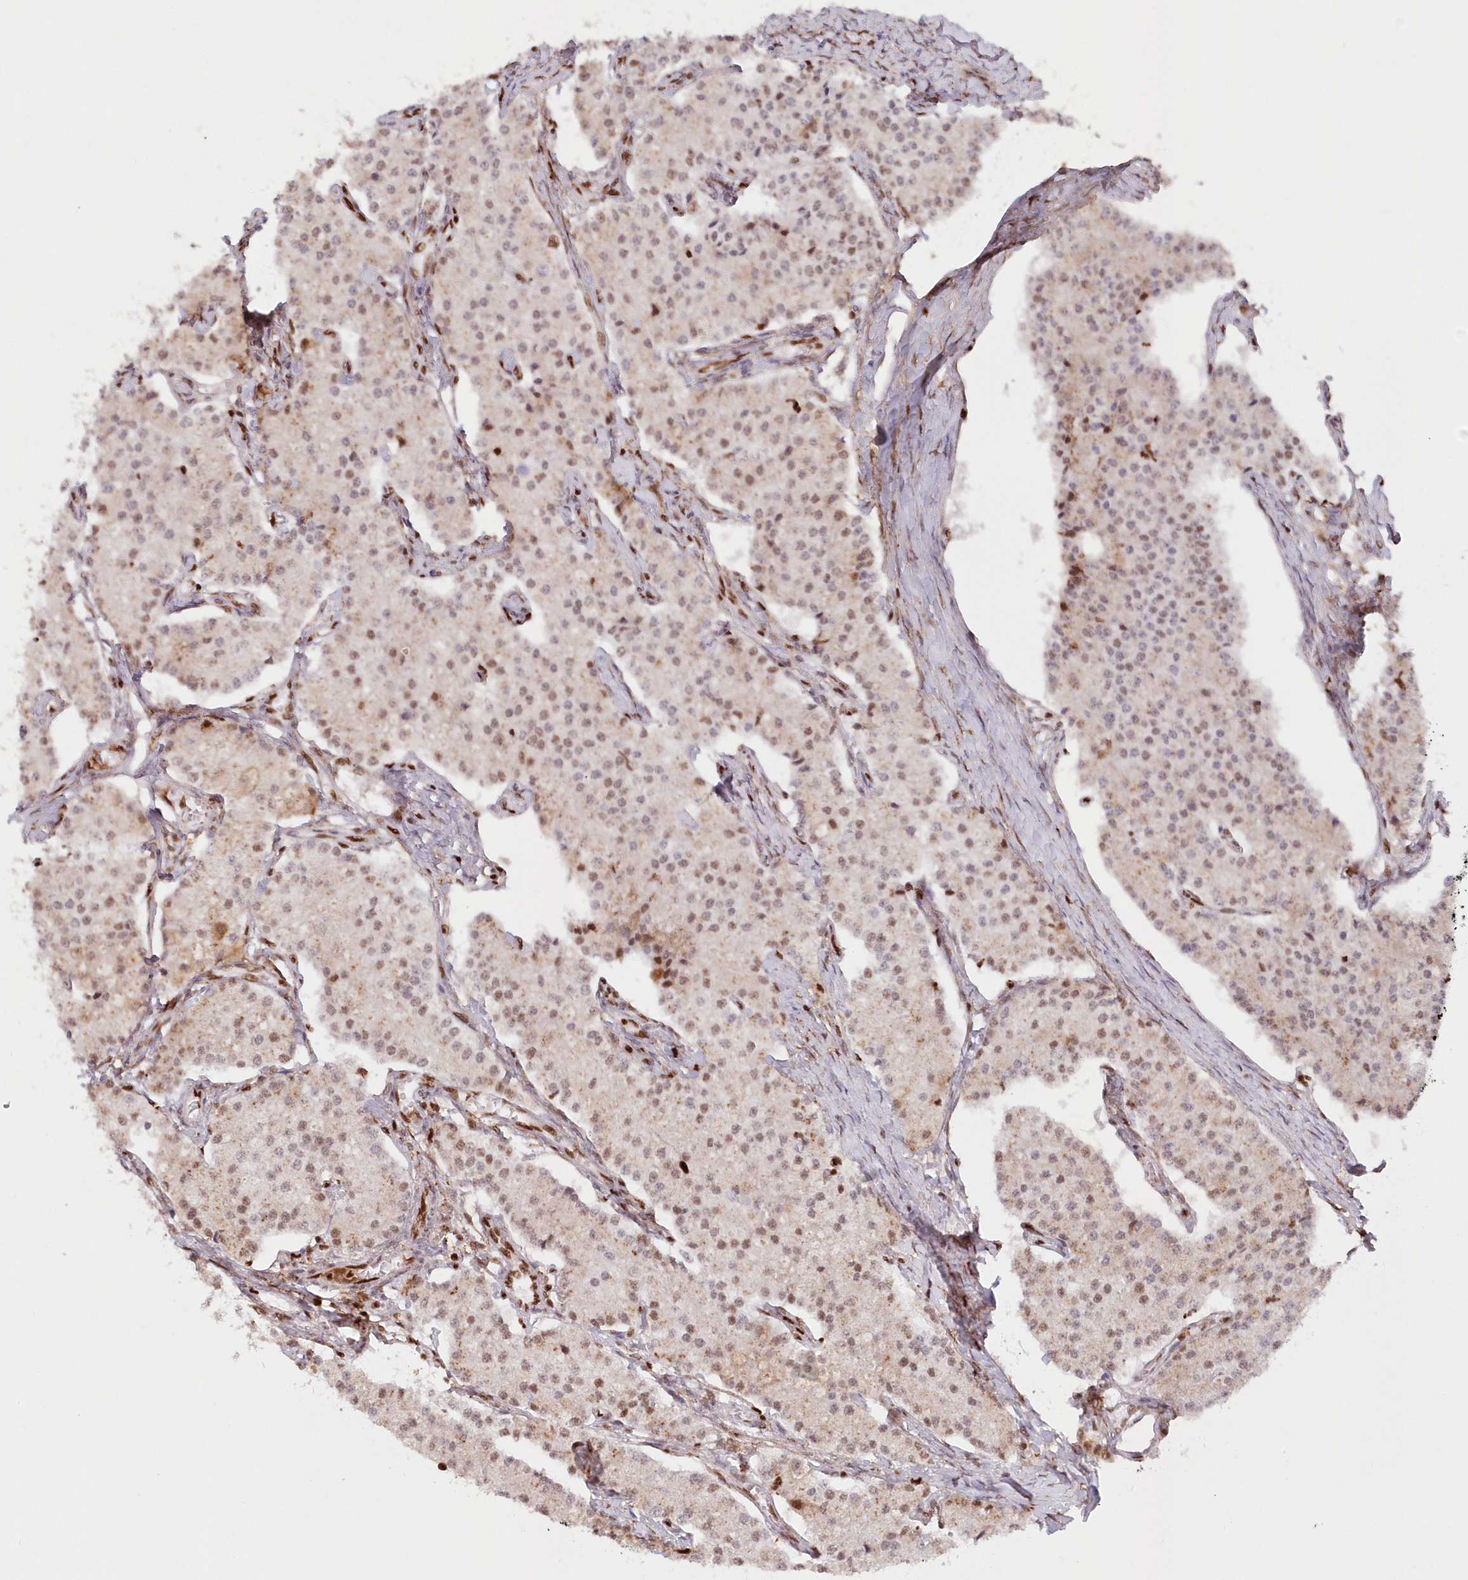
{"staining": {"intensity": "moderate", "quantity": "<25%", "location": "nuclear"}, "tissue": "carcinoid", "cell_type": "Tumor cells", "image_type": "cancer", "snomed": [{"axis": "morphology", "description": "Carcinoid, malignant, NOS"}, {"axis": "topography", "description": "Colon"}], "caption": "A low amount of moderate nuclear positivity is present in approximately <25% of tumor cells in carcinoid tissue. The staining was performed using DAB (3,3'-diaminobenzidine), with brown indicating positive protein expression. Nuclei are stained blue with hematoxylin.", "gene": "POLR2B", "patient": {"sex": "female", "age": 52}}